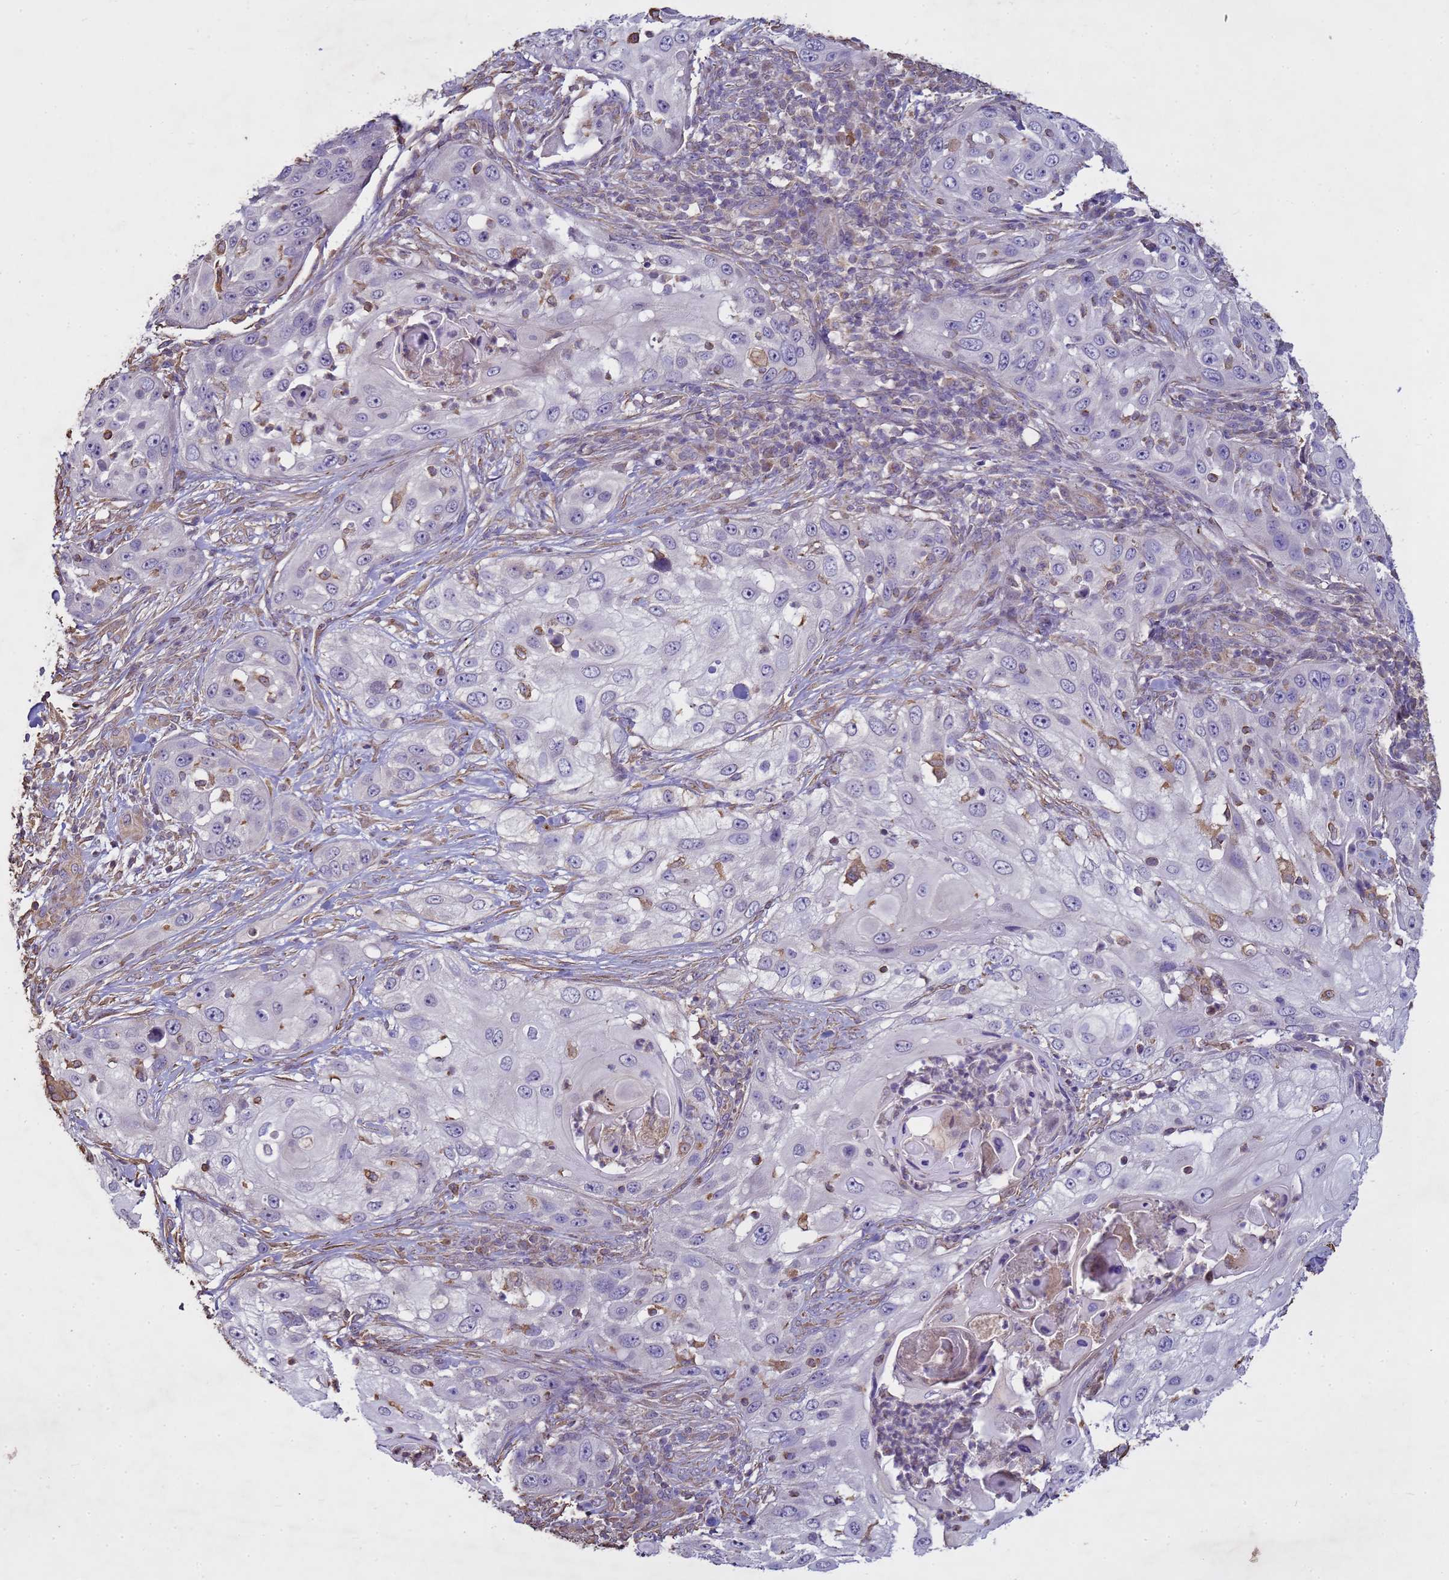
{"staining": {"intensity": "negative", "quantity": "none", "location": "none"}, "tissue": "skin cancer", "cell_type": "Tumor cells", "image_type": "cancer", "snomed": [{"axis": "morphology", "description": "Squamous cell carcinoma, NOS"}, {"axis": "topography", "description": "Skin"}], "caption": "Tumor cells are negative for brown protein staining in skin squamous cell carcinoma. (DAB immunohistochemistry with hematoxylin counter stain).", "gene": "SGIP1", "patient": {"sex": "female", "age": 44}}